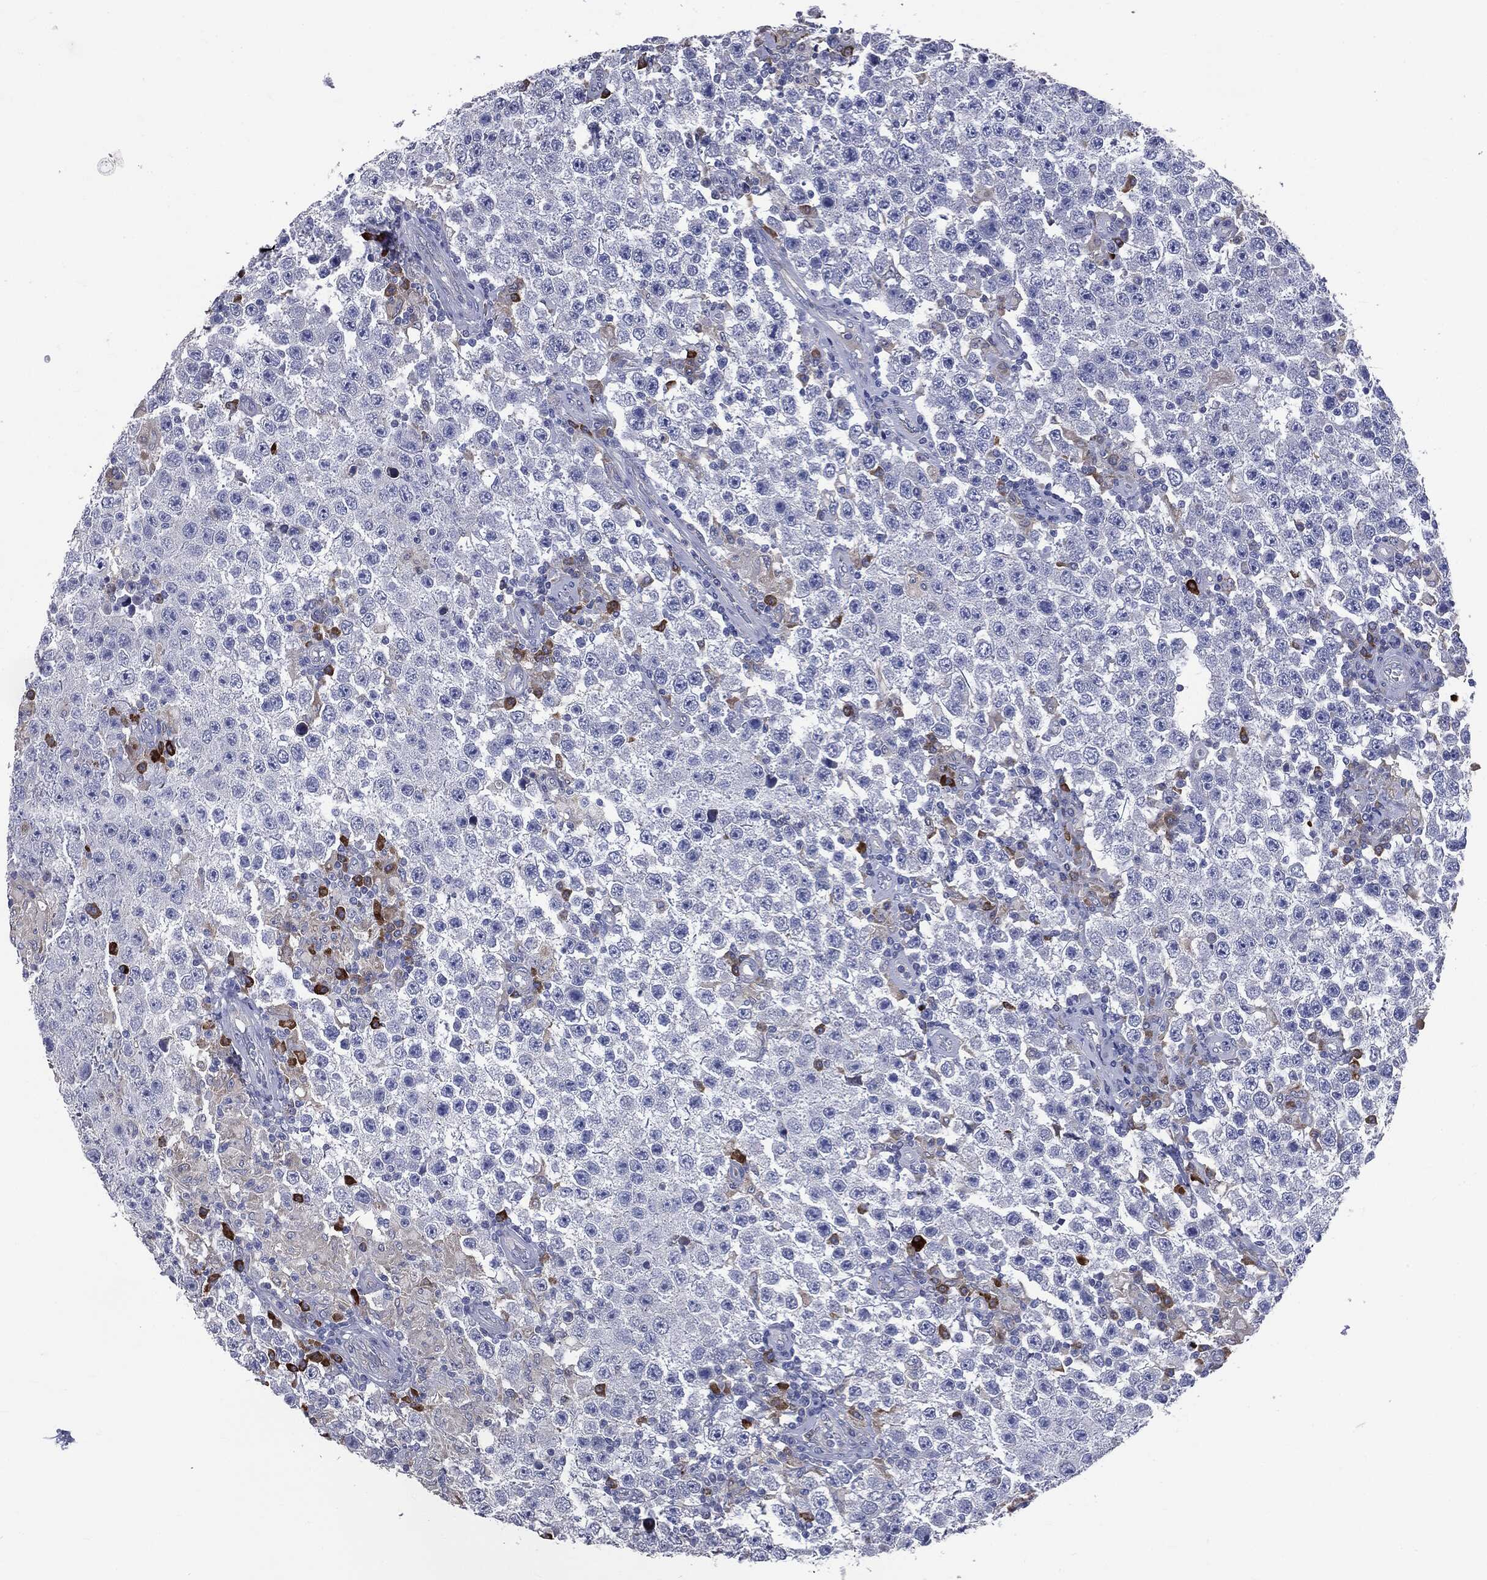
{"staining": {"intensity": "negative", "quantity": "none", "location": "none"}, "tissue": "testis cancer", "cell_type": "Tumor cells", "image_type": "cancer", "snomed": [{"axis": "morphology", "description": "Normal tissue, NOS"}, {"axis": "morphology", "description": "Urothelial carcinoma, High grade"}, {"axis": "morphology", "description": "Seminoma, NOS"}, {"axis": "morphology", "description": "Carcinoma, Embryonal, NOS"}, {"axis": "topography", "description": "Urinary bladder"}, {"axis": "topography", "description": "Testis"}], "caption": "A high-resolution histopathology image shows immunohistochemistry (IHC) staining of testis seminoma, which reveals no significant staining in tumor cells.", "gene": "PTGS2", "patient": {"sex": "male", "age": 41}}